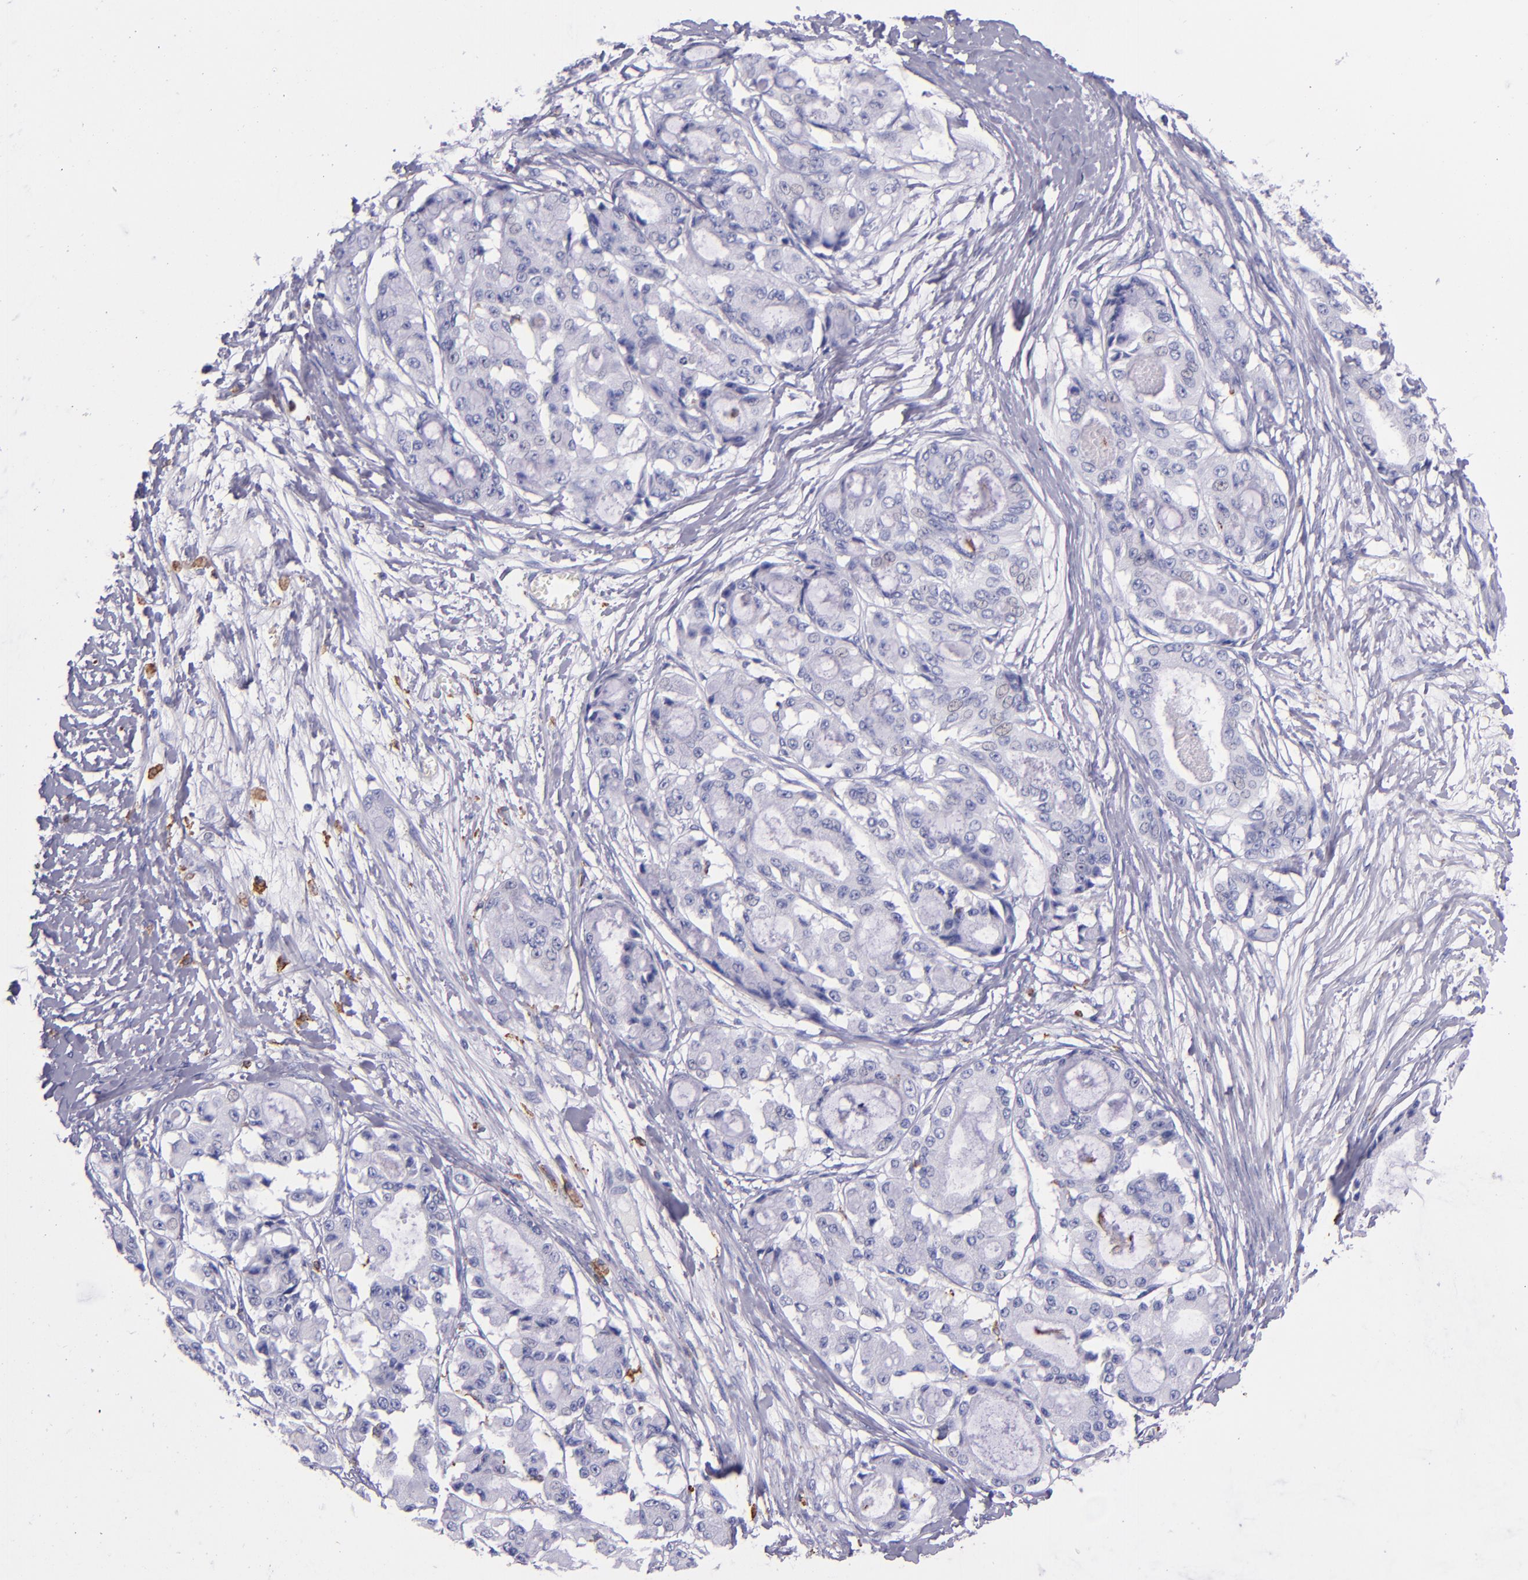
{"staining": {"intensity": "negative", "quantity": "none", "location": "none"}, "tissue": "ovarian cancer", "cell_type": "Tumor cells", "image_type": "cancer", "snomed": [{"axis": "morphology", "description": "Carcinoma, endometroid"}, {"axis": "topography", "description": "Ovary"}], "caption": "This is a micrograph of IHC staining of endometroid carcinoma (ovarian), which shows no staining in tumor cells.", "gene": "CD163", "patient": {"sex": "female", "age": 61}}